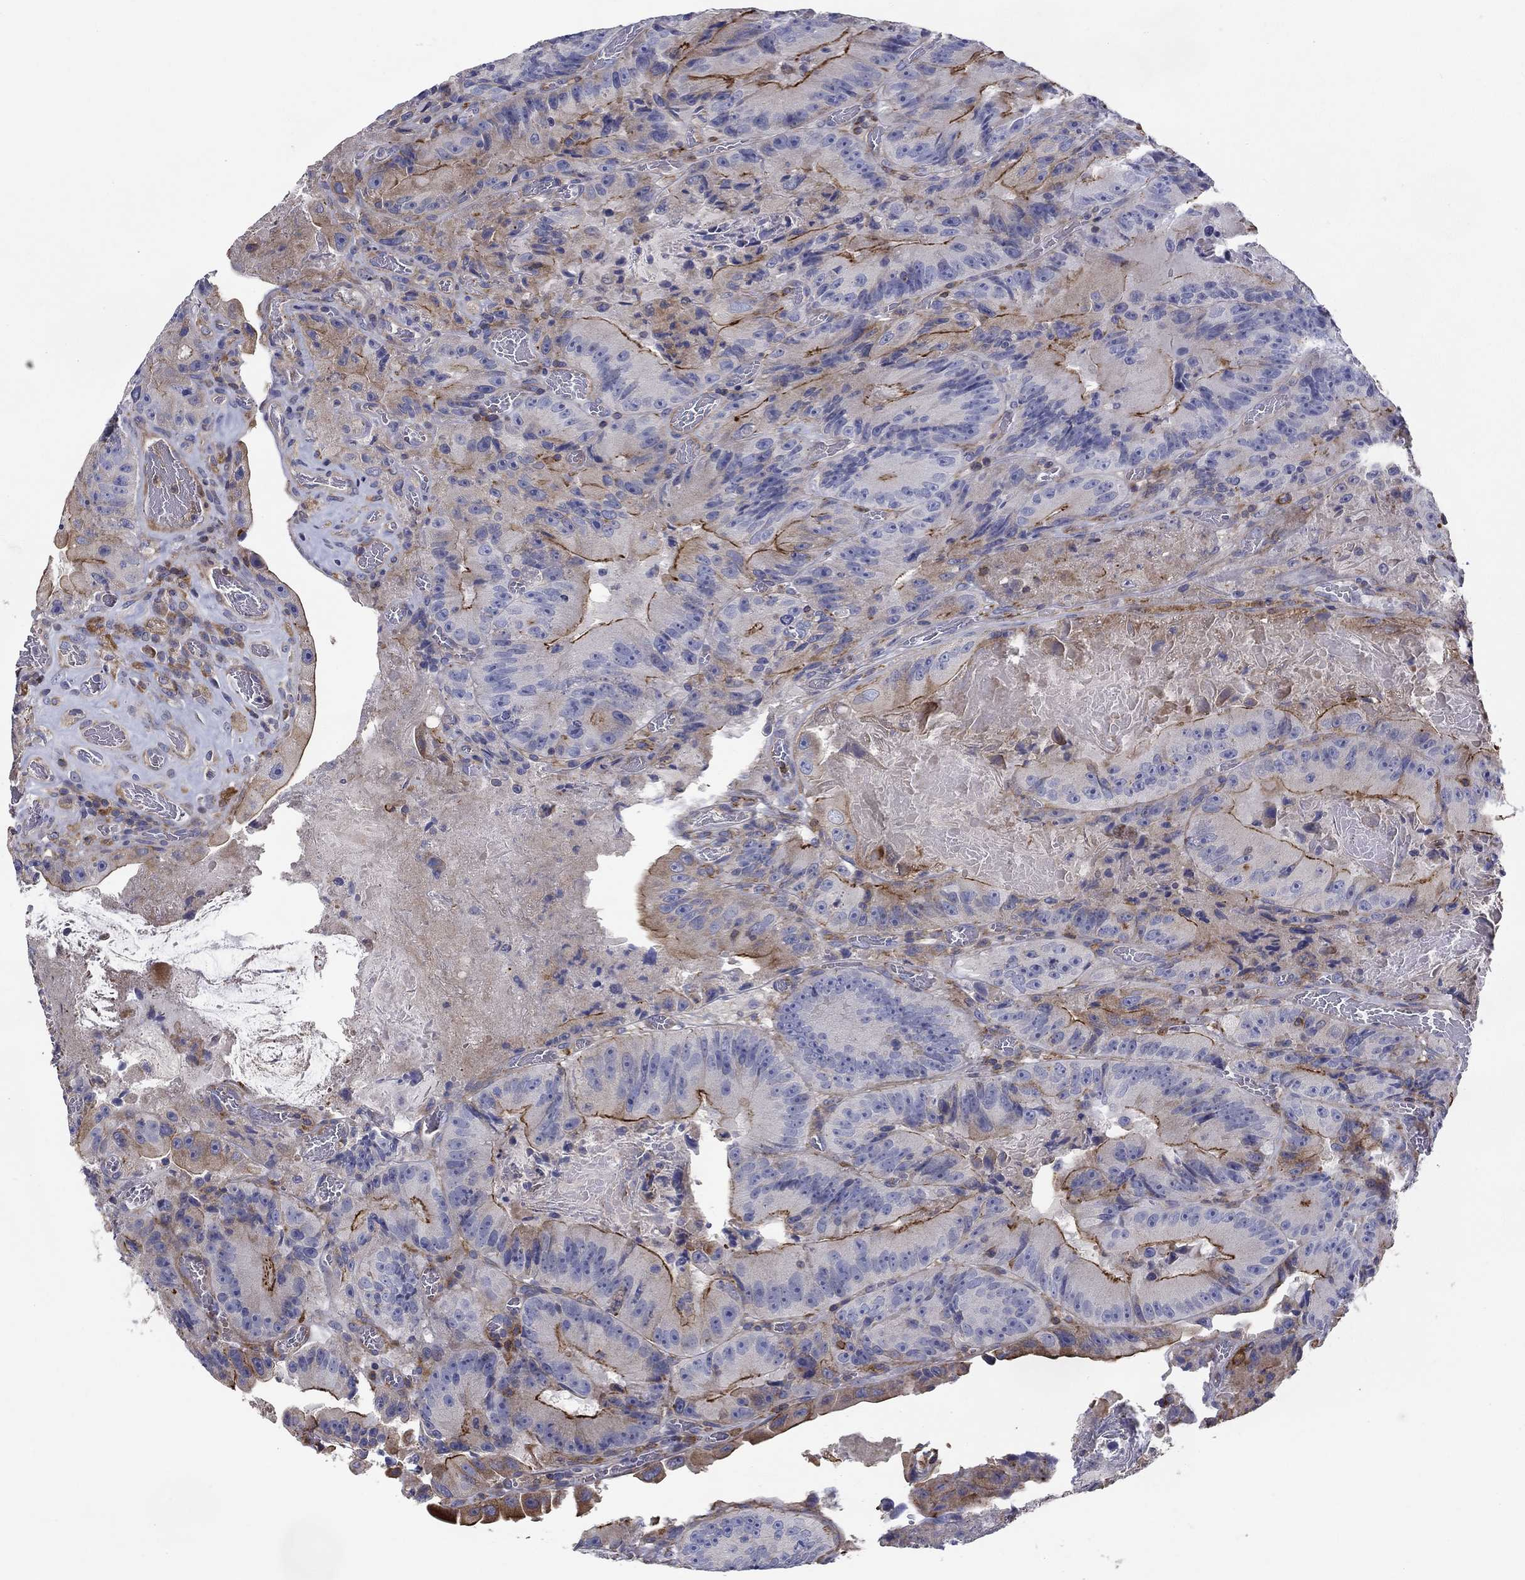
{"staining": {"intensity": "strong", "quantity": "<25%", "location": "cytoplasmic/membranous"}, "tissue": "colorectal cancer", "cell_type": "Tumor cells", "image_type": "cancer", "snomed": [{"axis": "morphology", "description": "Adenocarcinoma, NOS"}, {"axis": "topography", "description": "Colon"}], "caption": "This photomicrograph demonstrates immunohistochemistry (IHC) staining of human colorectal cancer, with medium strong cytoplasmic/membranous positivity in about <25% of tumor cells.", "gene": "NPHP1", "patient": {"sex": "female", "age": 86}}